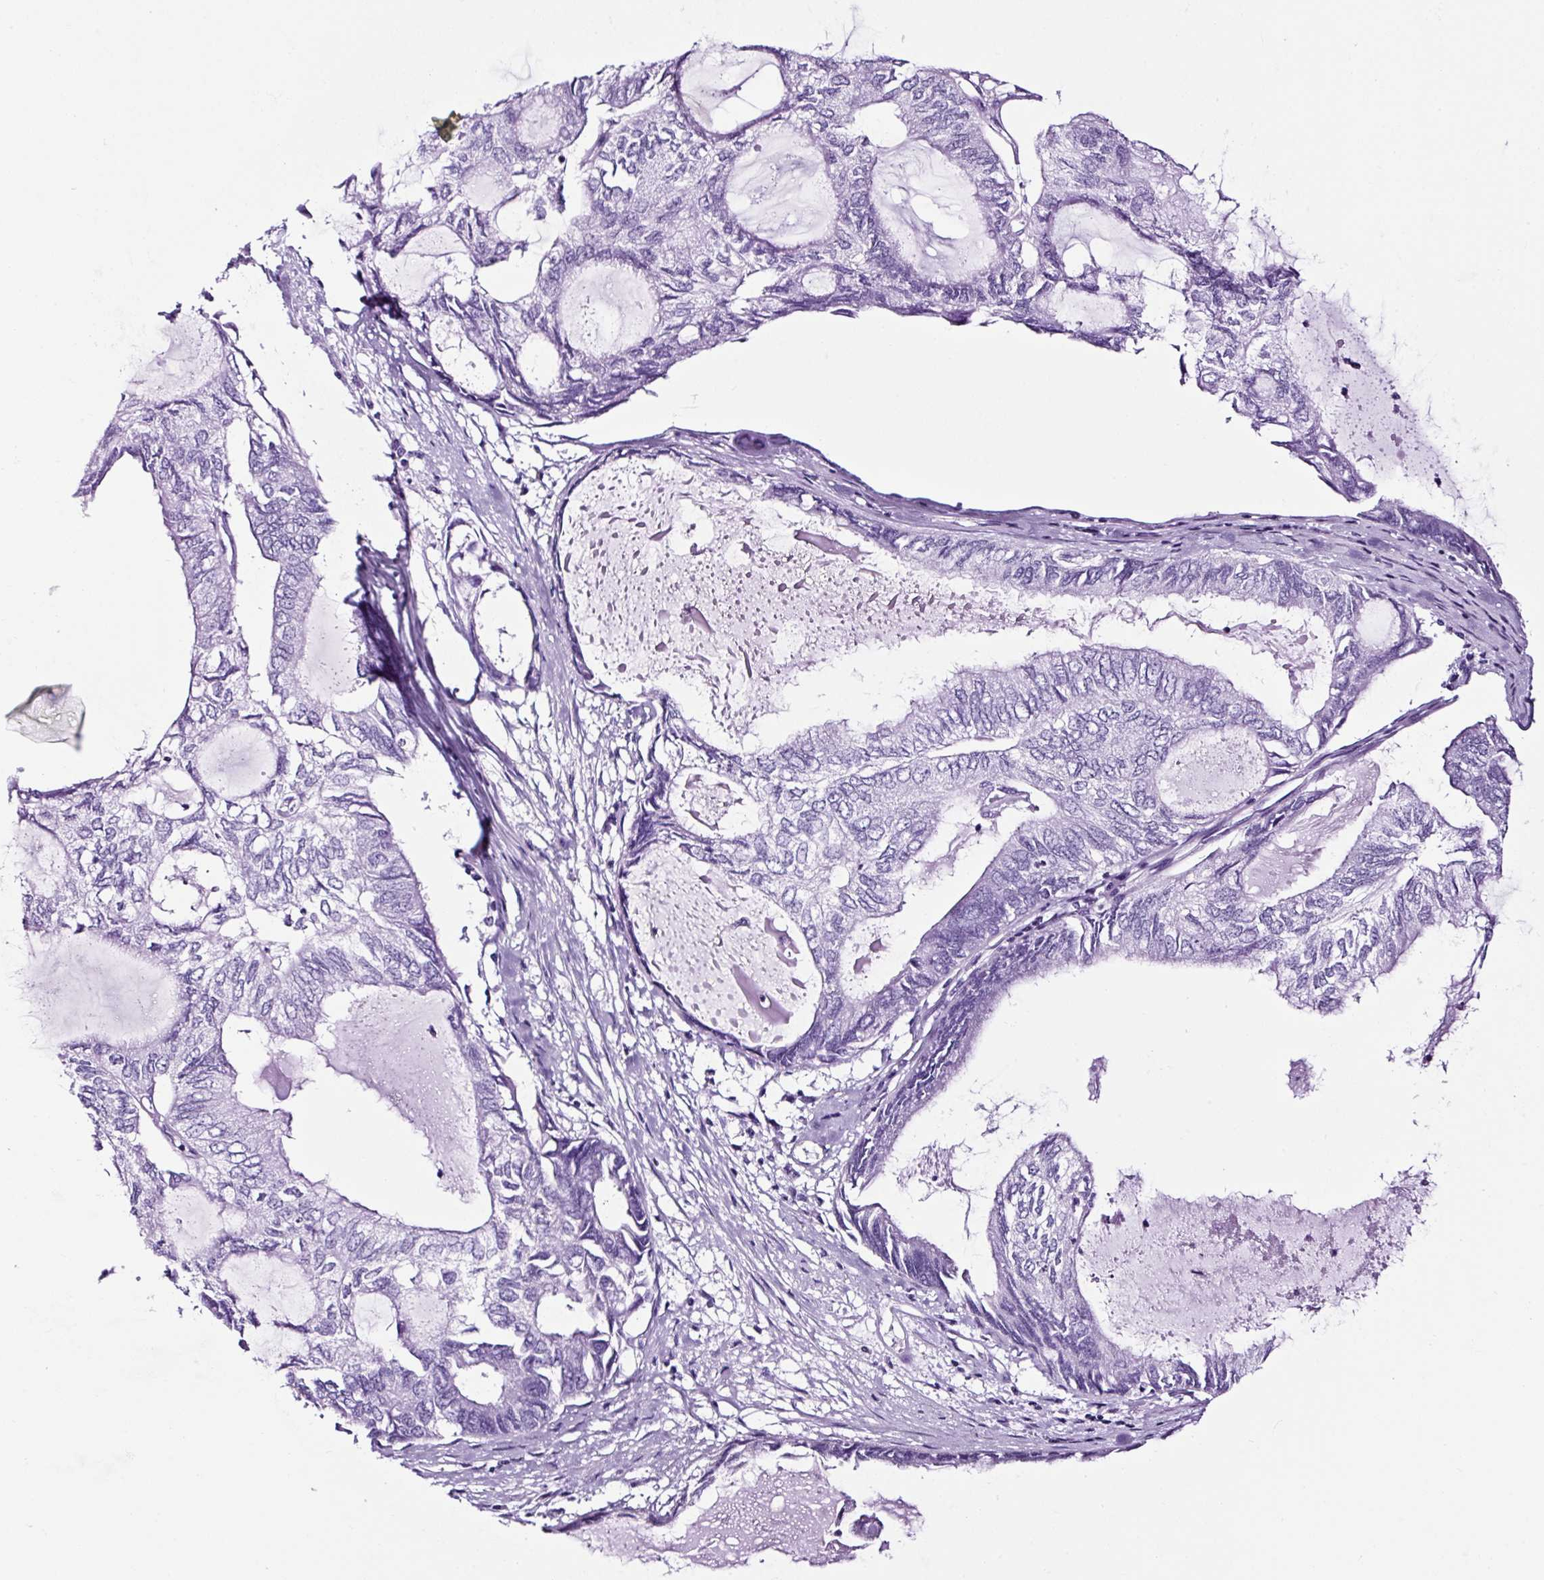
{"staining": {"intensity": "negative", "quantity": "none", "location": "none"}, "tissue": "endometrial cancer", "cell_type": "Tumor cells", "image_type": "cancer", "snomed": [{"axis": "morphology", "description": "Adenocarcinoma, NOS"}, {"axis": "topography", "description": "Endometrium"}], "caption": "Tumor cells show no significant staining in endometrial cancer (adenocarcinoma). (DAB (3,3'-diaminobenzidine) IHC, high magnification).", "gene": "FBXL7", "patient": {"sex": "female", "age": 80}}